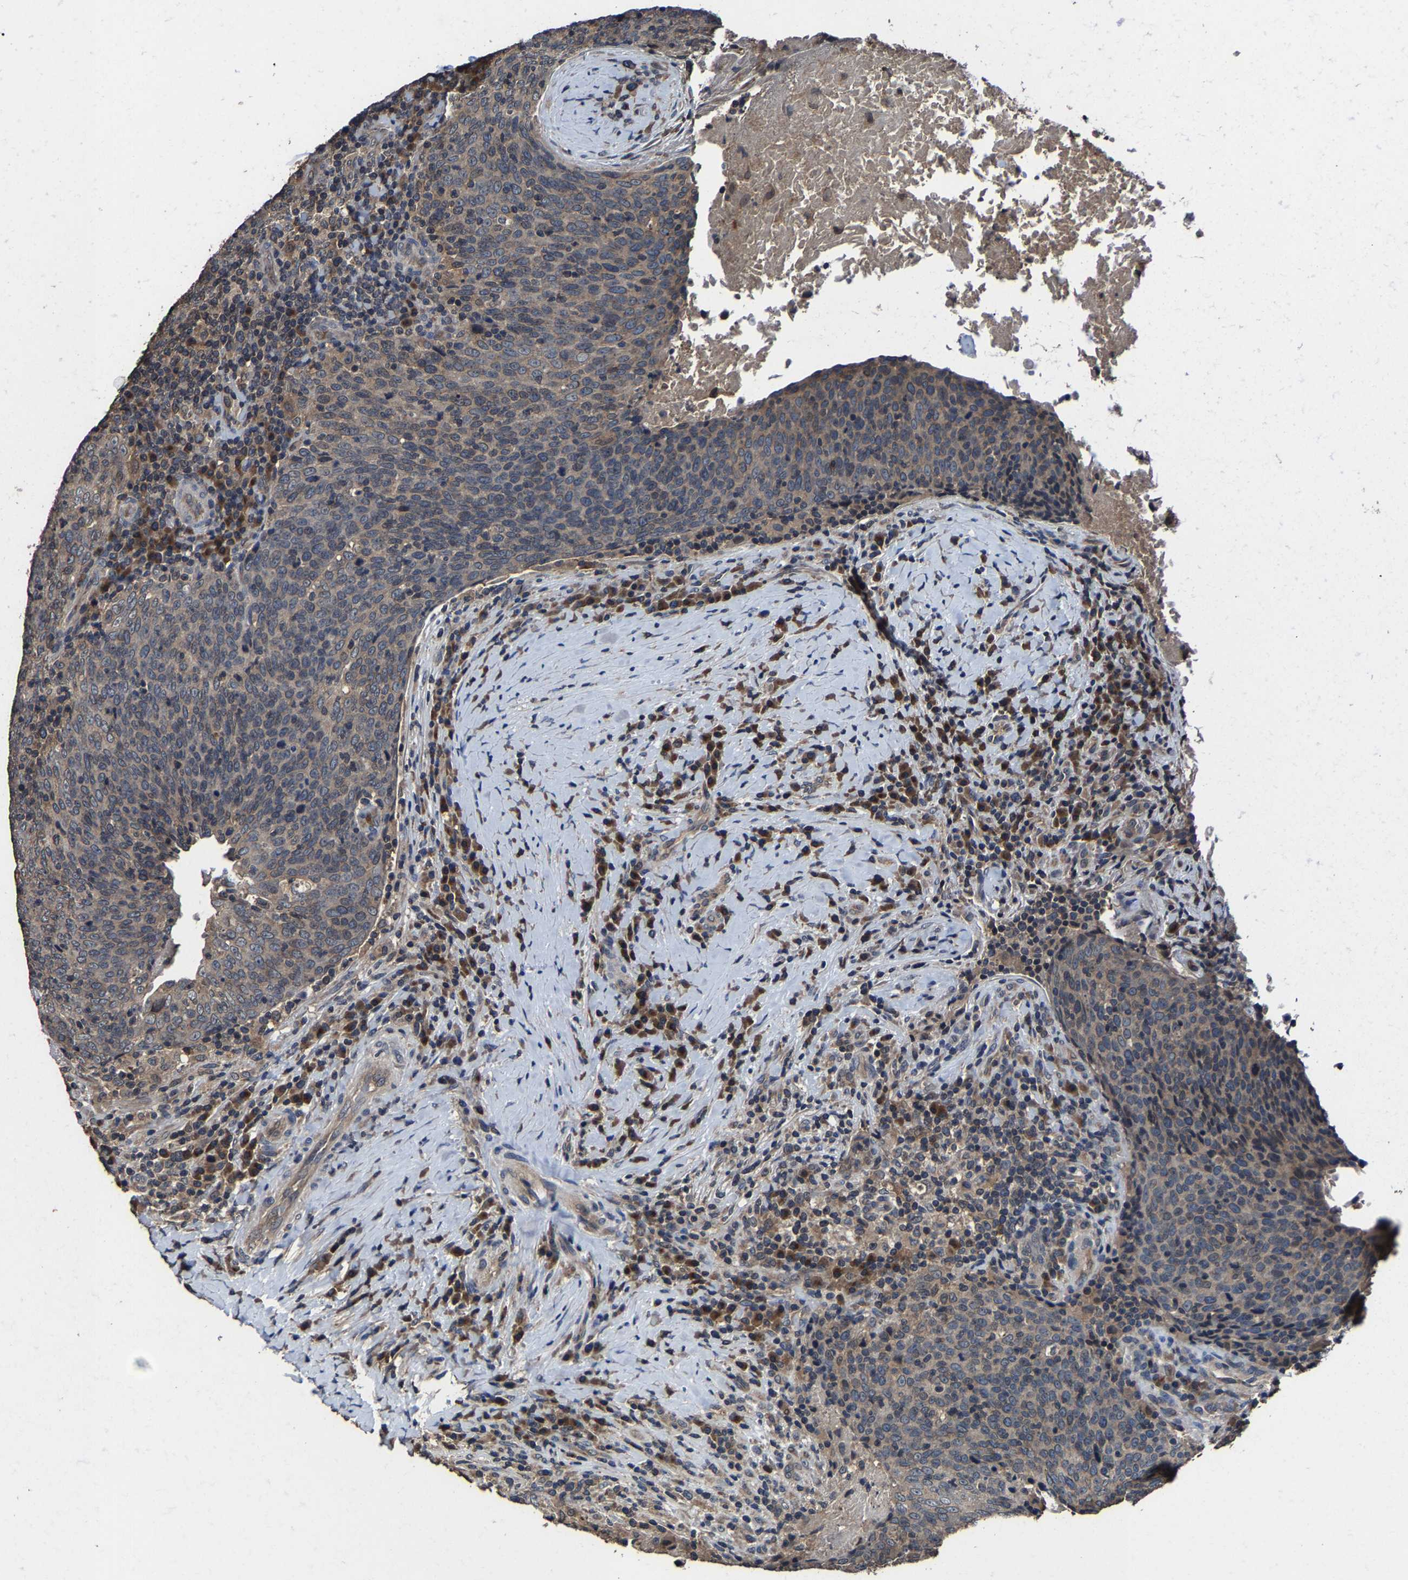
{"staining": {"intensity": "moderate", "quantity": ">75%", "location": "cytoplasmic/membranous"}, "tissue": "head and neck cancer", "cell_type": "Tumor cells", "image_type": "cancer", "snomed": [{"axis": "morphology", "description": "Squamous cell carcinoma, NOS"}, {"axis": "morphology", "description": "Squamous cell carcinoma, metastatic, NOS"}, {"axis": "topography", "description": "Lymph node"}, {"axis": "topography", "description": "Head-Neck"}], "caption": "Human head and neck cancer stained with a protein marker exhibits moderate staining in tumor cells.", "gene": "EBAG9", "patient": {"sex": "male", "age": 62}}